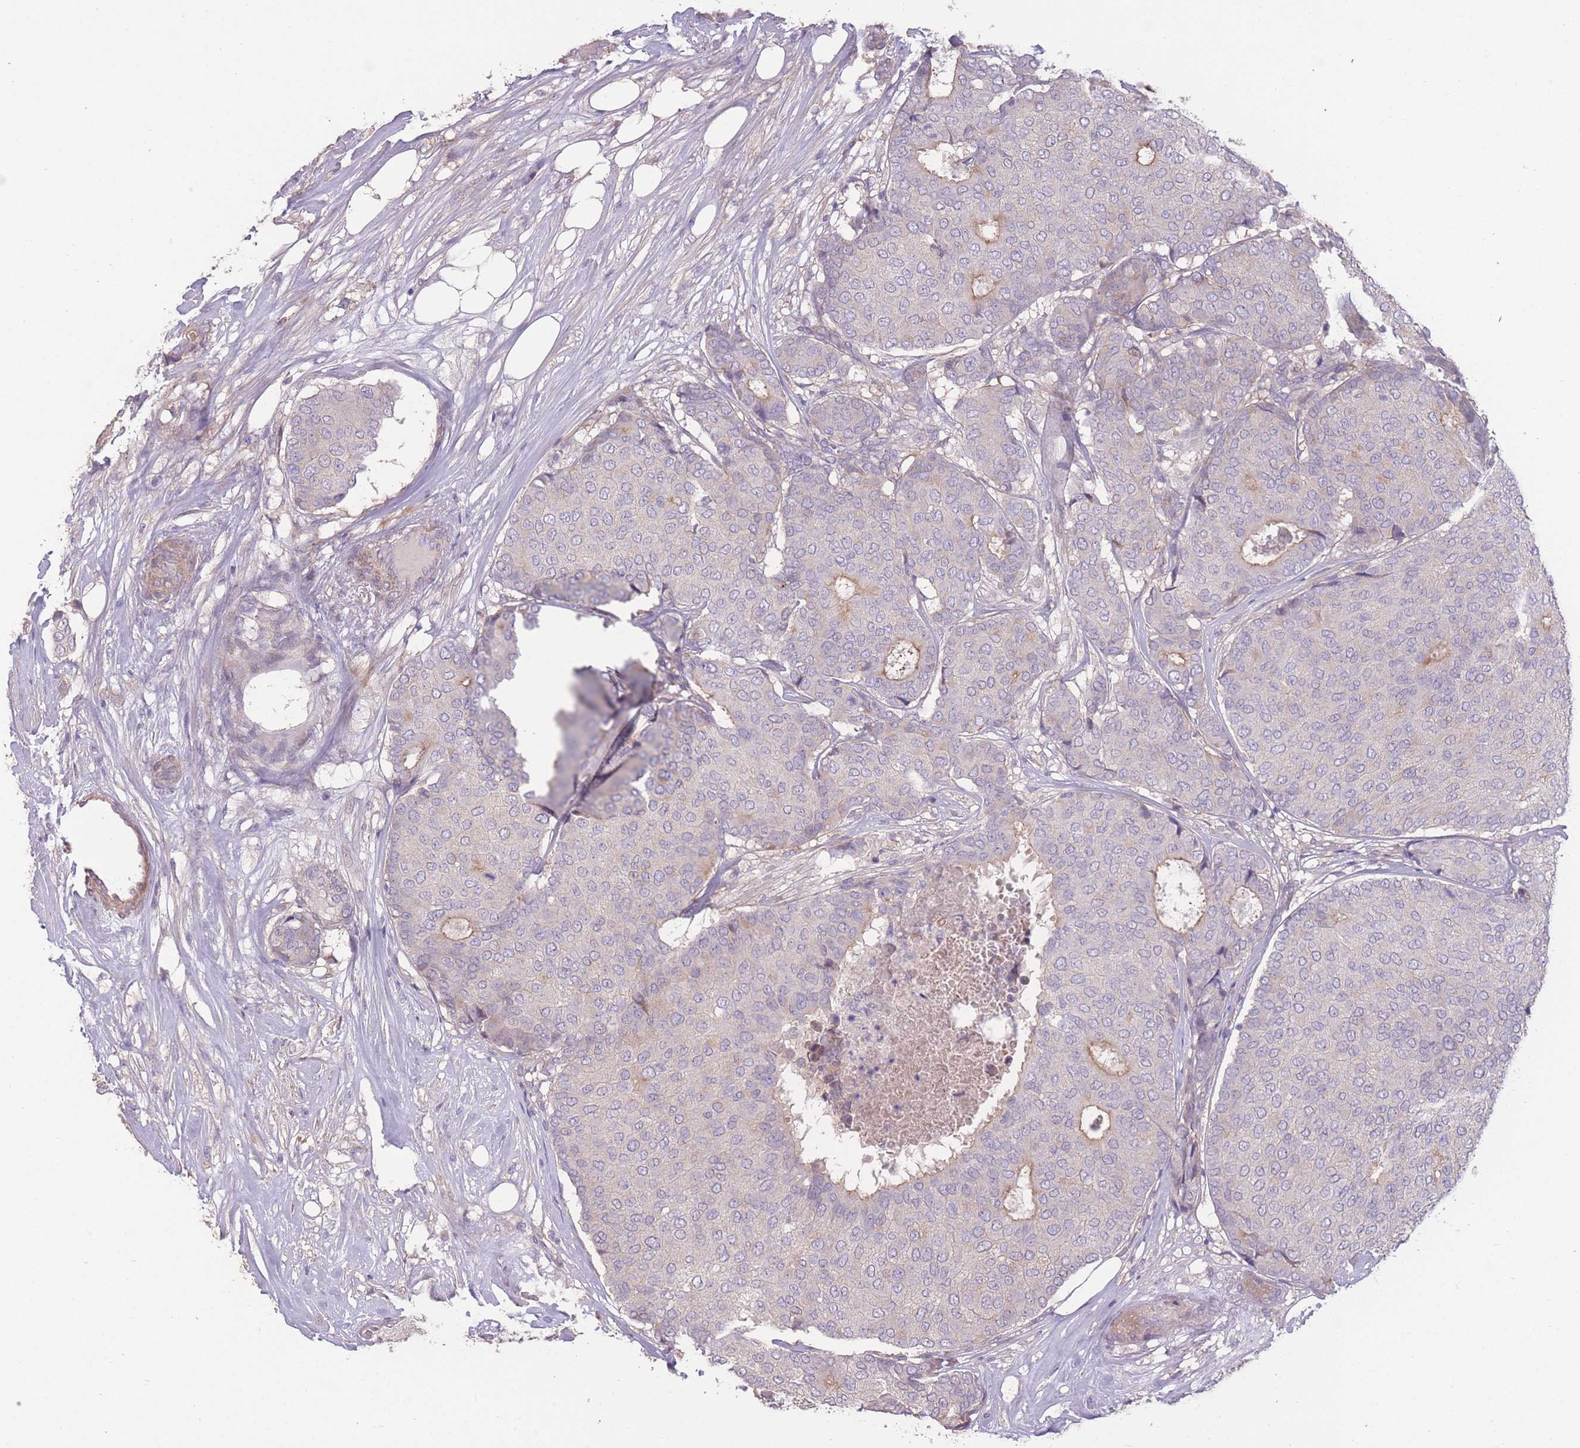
{"staining": {"intensity": "negative", "quantity": "none", "location": "none"}, "tissue": "breast cancer", "cell_type": "Tumor cells", "image_type": "cancer", "snomed": [{"axis": "morphology", "description": "Duct carcinoma"}, {"axis": "topography", "description": "Breast"}], "caption": "Tumor cells show no significant positivity in breast cancer.", "gene": "RSPH10B", "patient": {"sex": "female", "age": 75}}